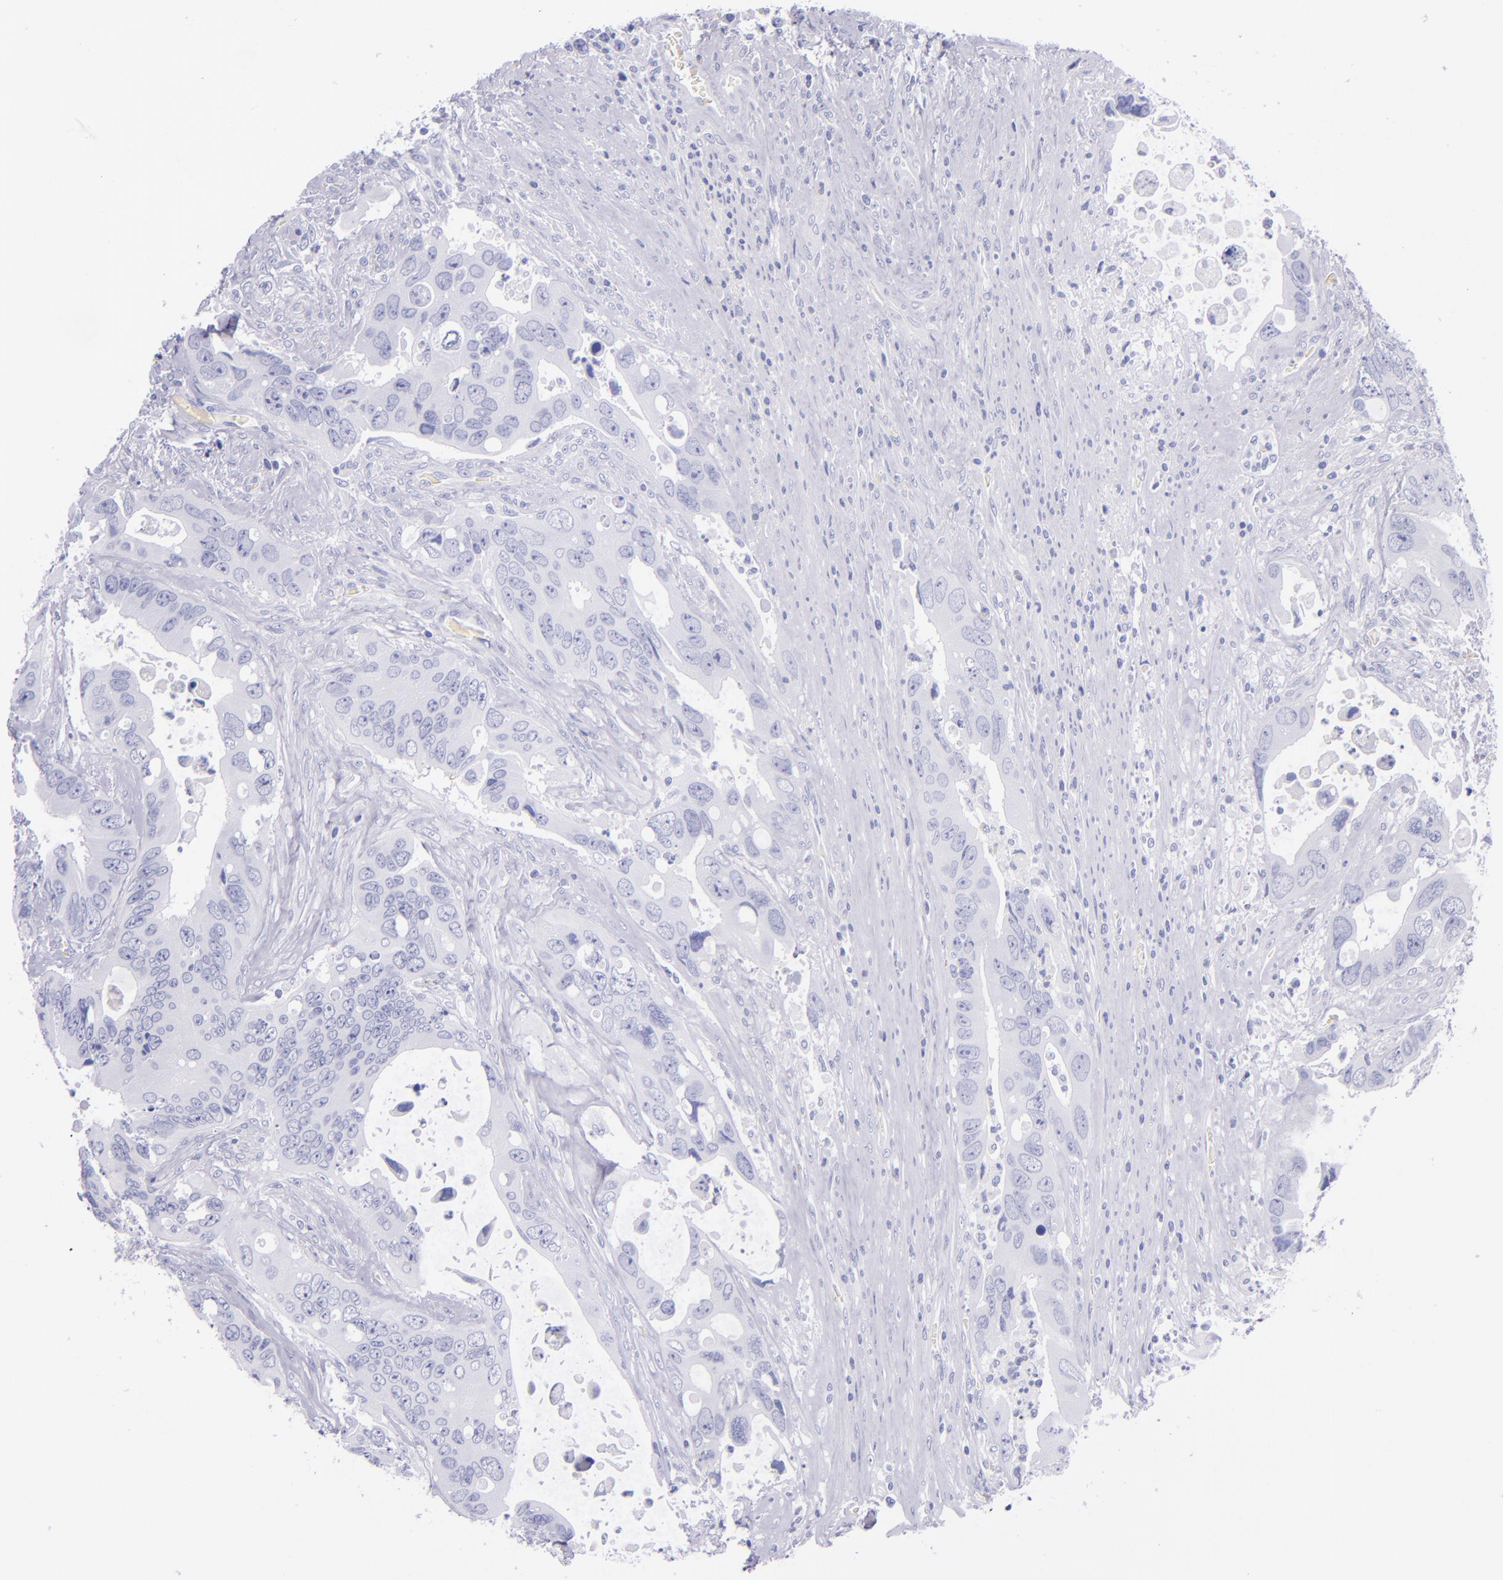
{"staining": {"intensity": "negative", "quantity": "none", "location": "none"}, "tissue": "colorectal cancer", "cell_type": "Tumor cells", "image_type": "cancer", "snomed": [{"axis": "morphology", "description": "Adenocarcinoma, NOS"}, {"axis": "topography", "description": "Rectum"}], "caption": "High power microscopy micrograph of an immunohistochemistry (IHC) photomicrograph of colorectal cancer, revealing no significant positivity in tumor cells. (DAB (3,3'-diaminobenzidine) IHC, high magnification).", "gene": "LAG3", "patient": {"sex": "male", "age": 70}}